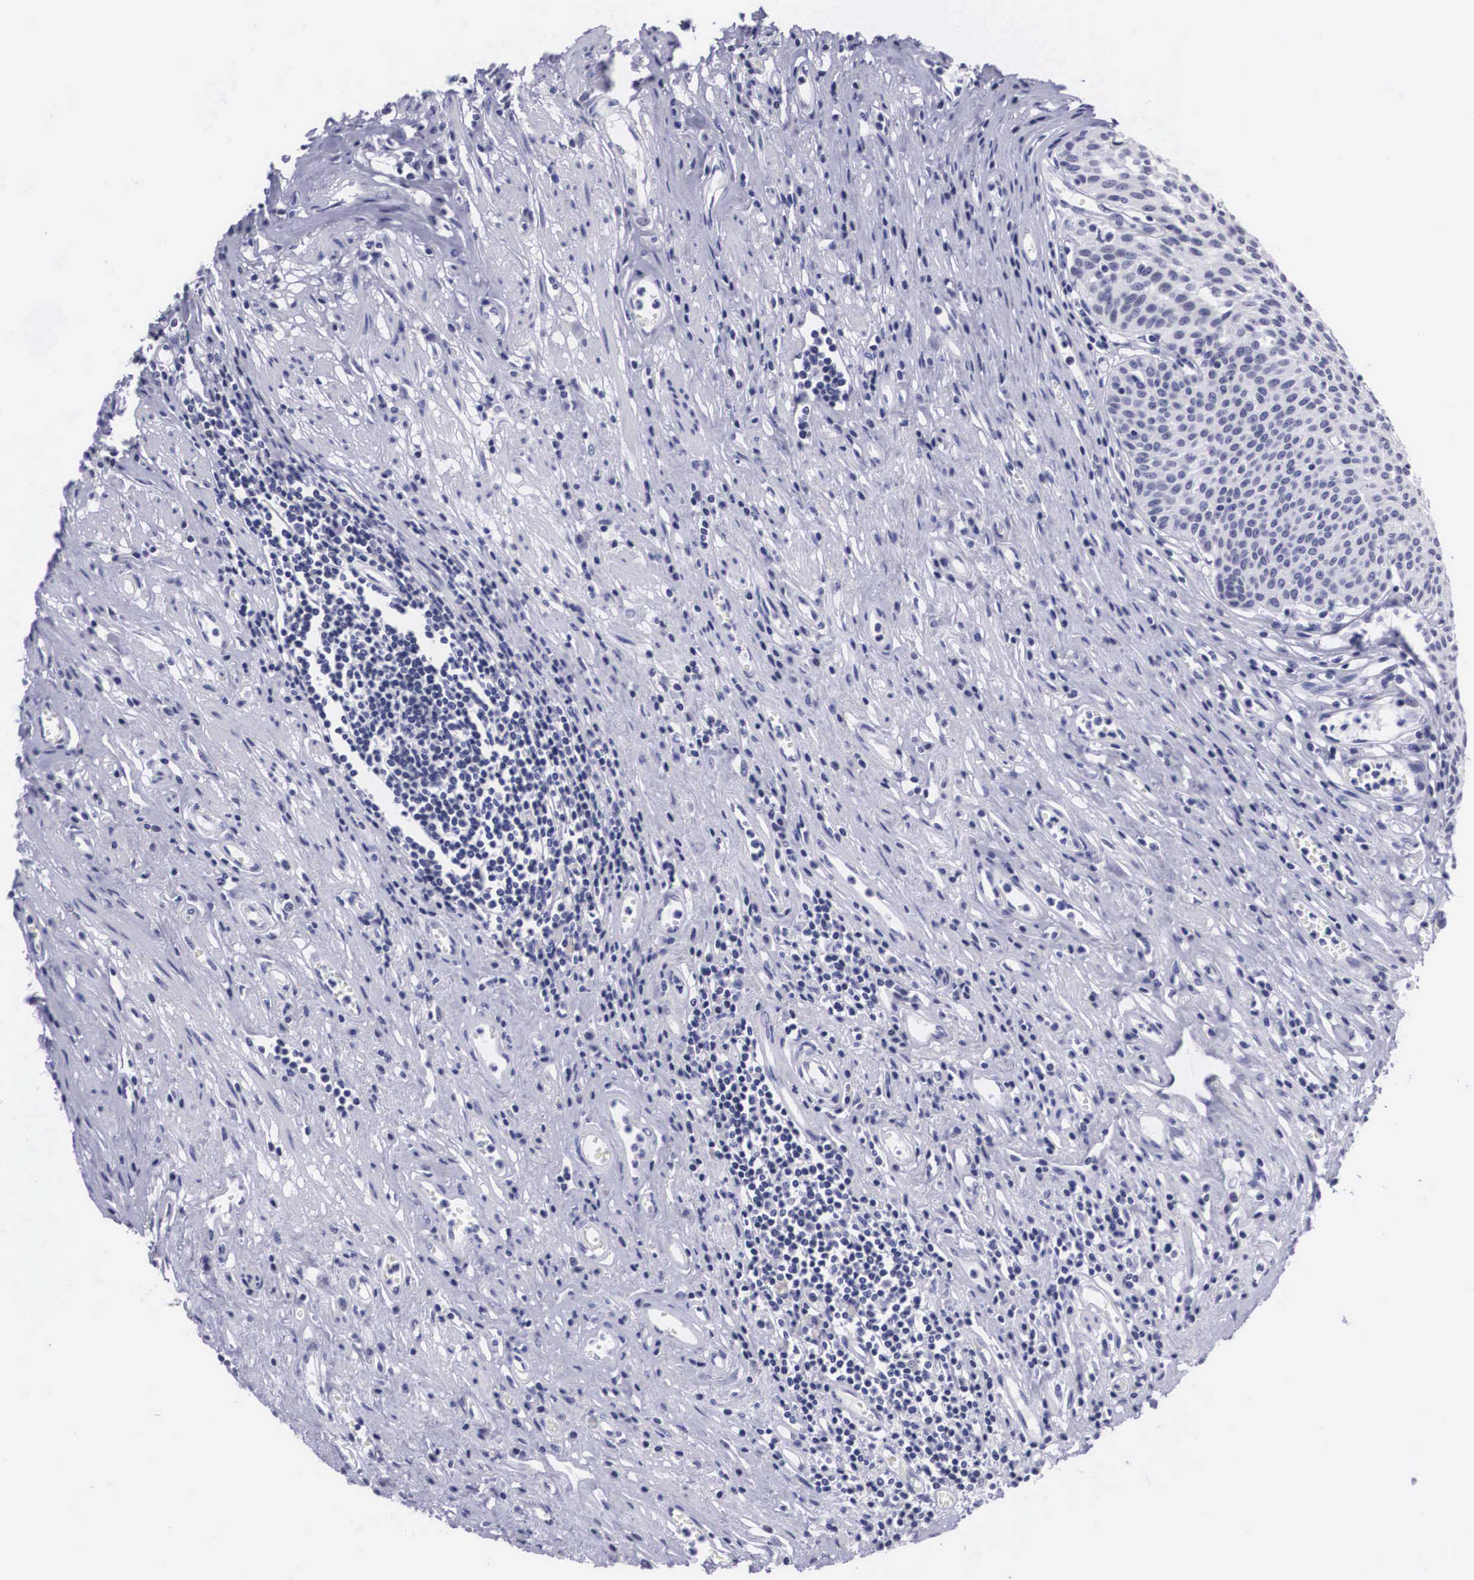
{"staining": {"intensity": "negative", "quantity": "none", "location": "none"}, "tissue": "urinary bladder", "cell_type": "Urothelial cells", "image_type": "normal", "snomed": [{"axis": "morphology", "description": "Normal tissue, NOS"}, {"axis": "topography", "description": "Urinary bladder"}], "caption": "Urinary bladder stained for a protein using immunohistochemistry exhibits no positivity urothelial cells.", "gene": "C22orf31", "patient": {"sex": "female", "age": 39}}